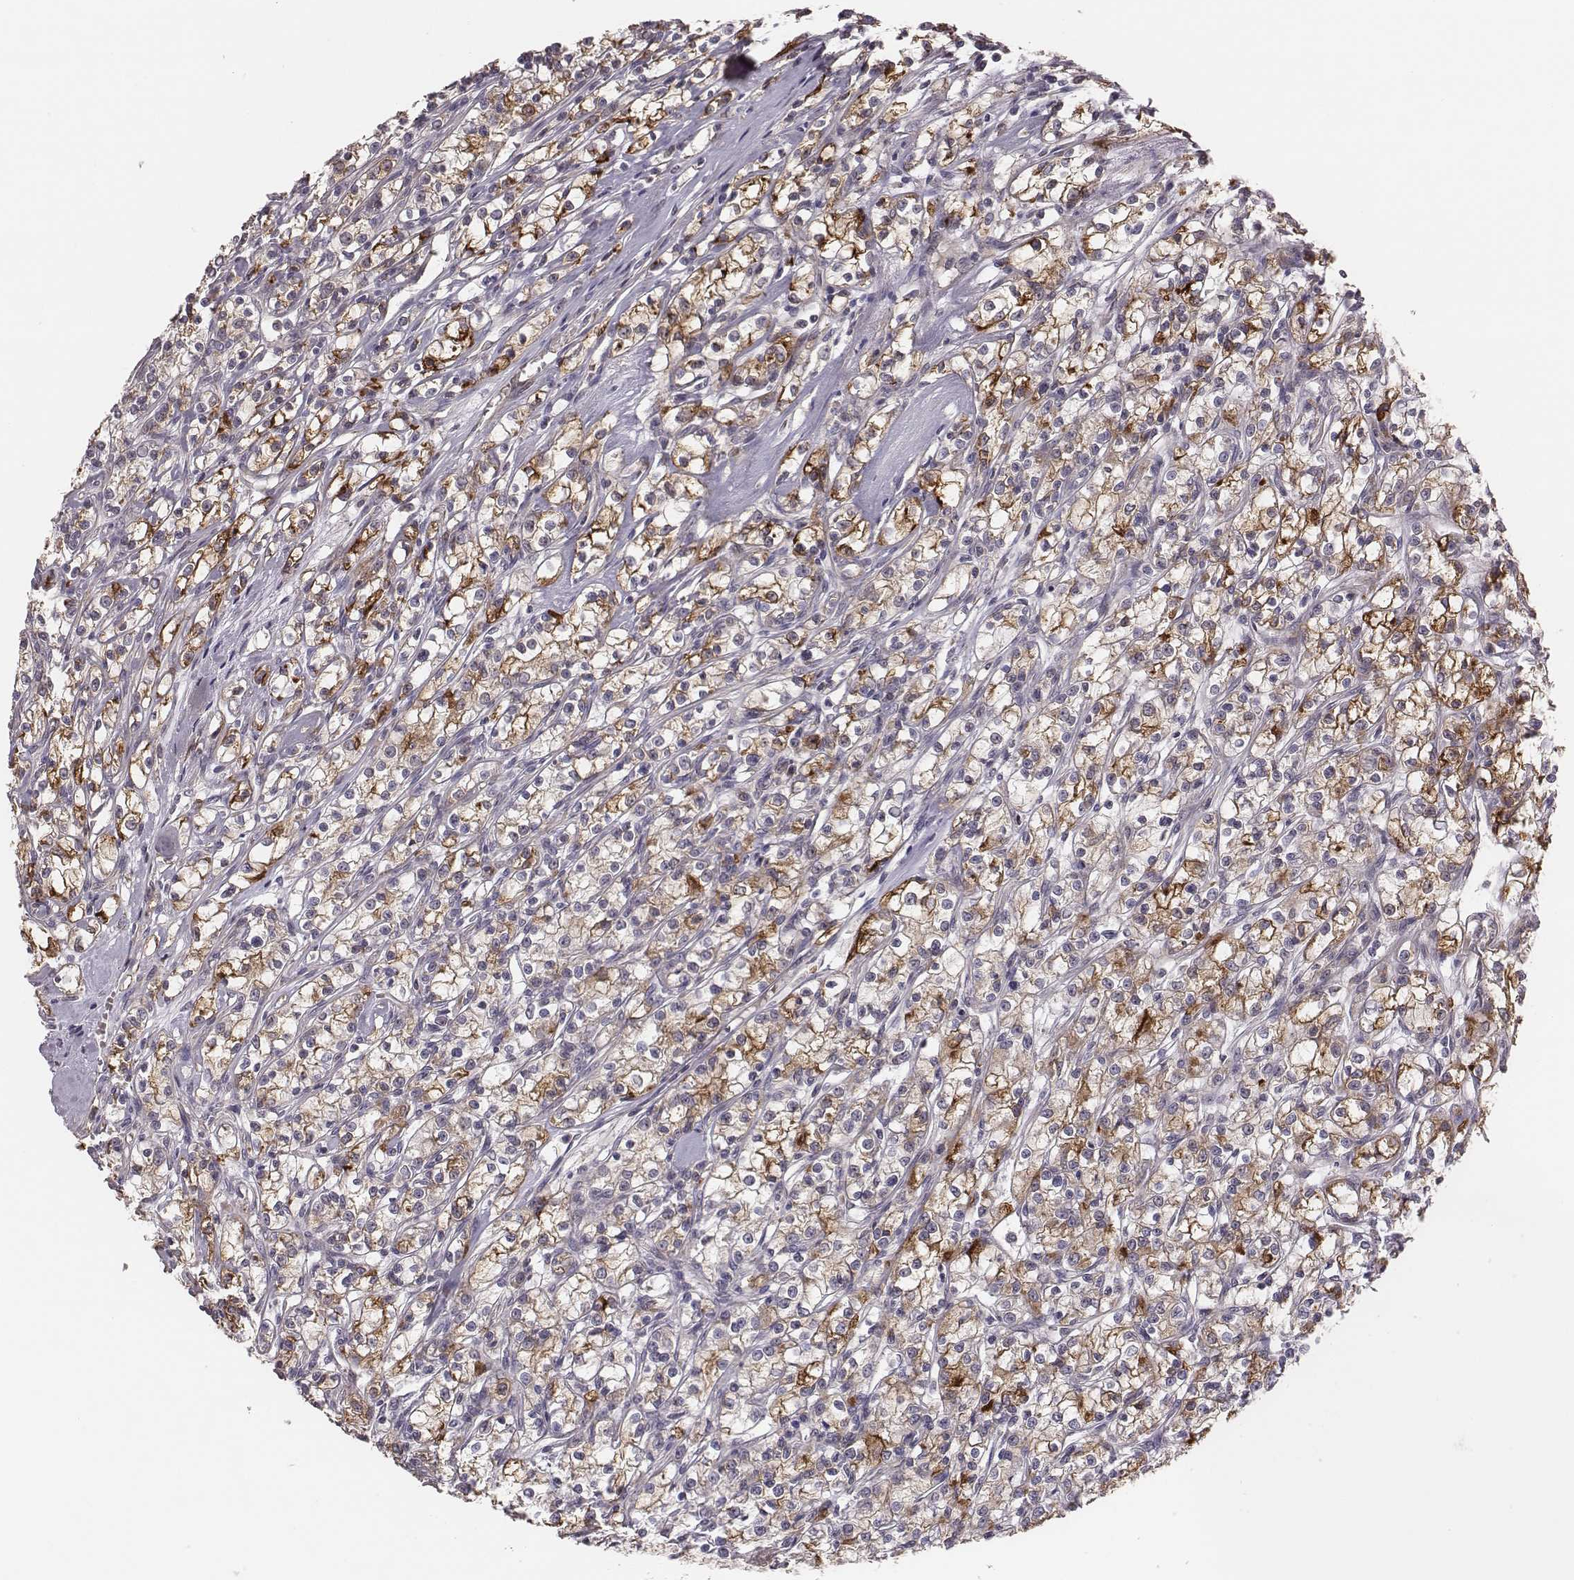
{"staining": {"intensity": "strong", "quantity": "25%-75%", "location": "cytoplasmic/membranous"}, "tissue": "renal cancer", "cell_type": "Tumor cells", "image_type": "cancer", "snomed": [{"axis": "morphology", "description": "Adenocarcinoma, NOS"}, {"axis": "topography", "description": "Kidney"}], "caption": "A high amount of strong cytoplasmic/membranous positivity is present in approximately 25%-75% of tumor cells in renal adenocarcinoma tissue.", "gene": "HAVCR1", "patient": {"sex": "female", "age": 59}}